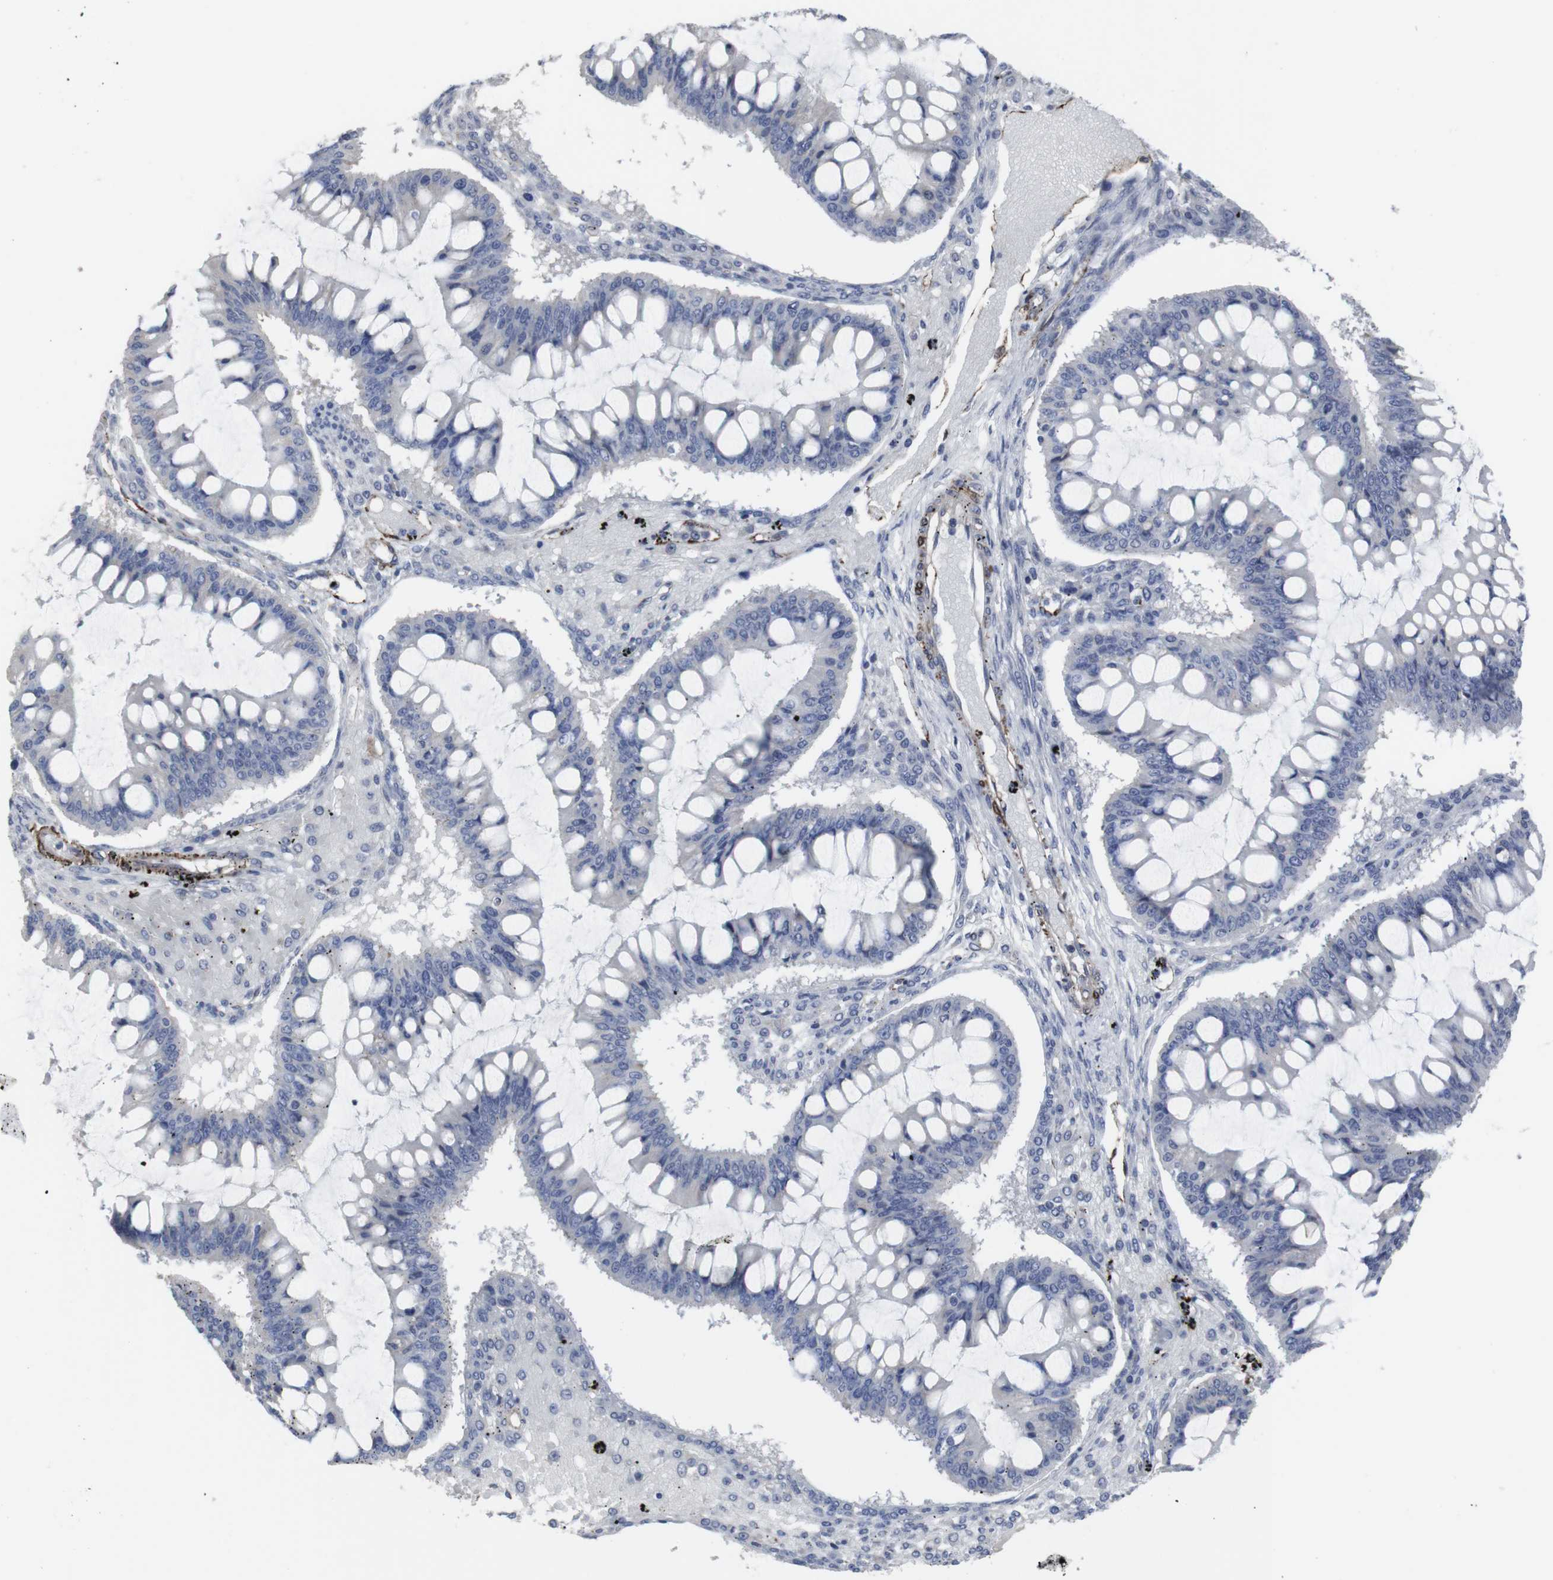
{"staining": {"intensity": "negative", "quantity": "none", "location": "none"}, "tissue": "ovarian cancer", "cell_type": "Tumor cells", "image_type": "cancer", "snomed": [{"axis": "morphology", "description": "Cystadenocarcinoma, mucinous, NOS"}, {"axis": "topography", "description": "Ovary"}], "caption": "There is no significant staining in tumor cells of mucinous cystadenocarcinoma (ovarian).", "gene": "SNCG", "patient": {"sex": "female", "age": 73}}